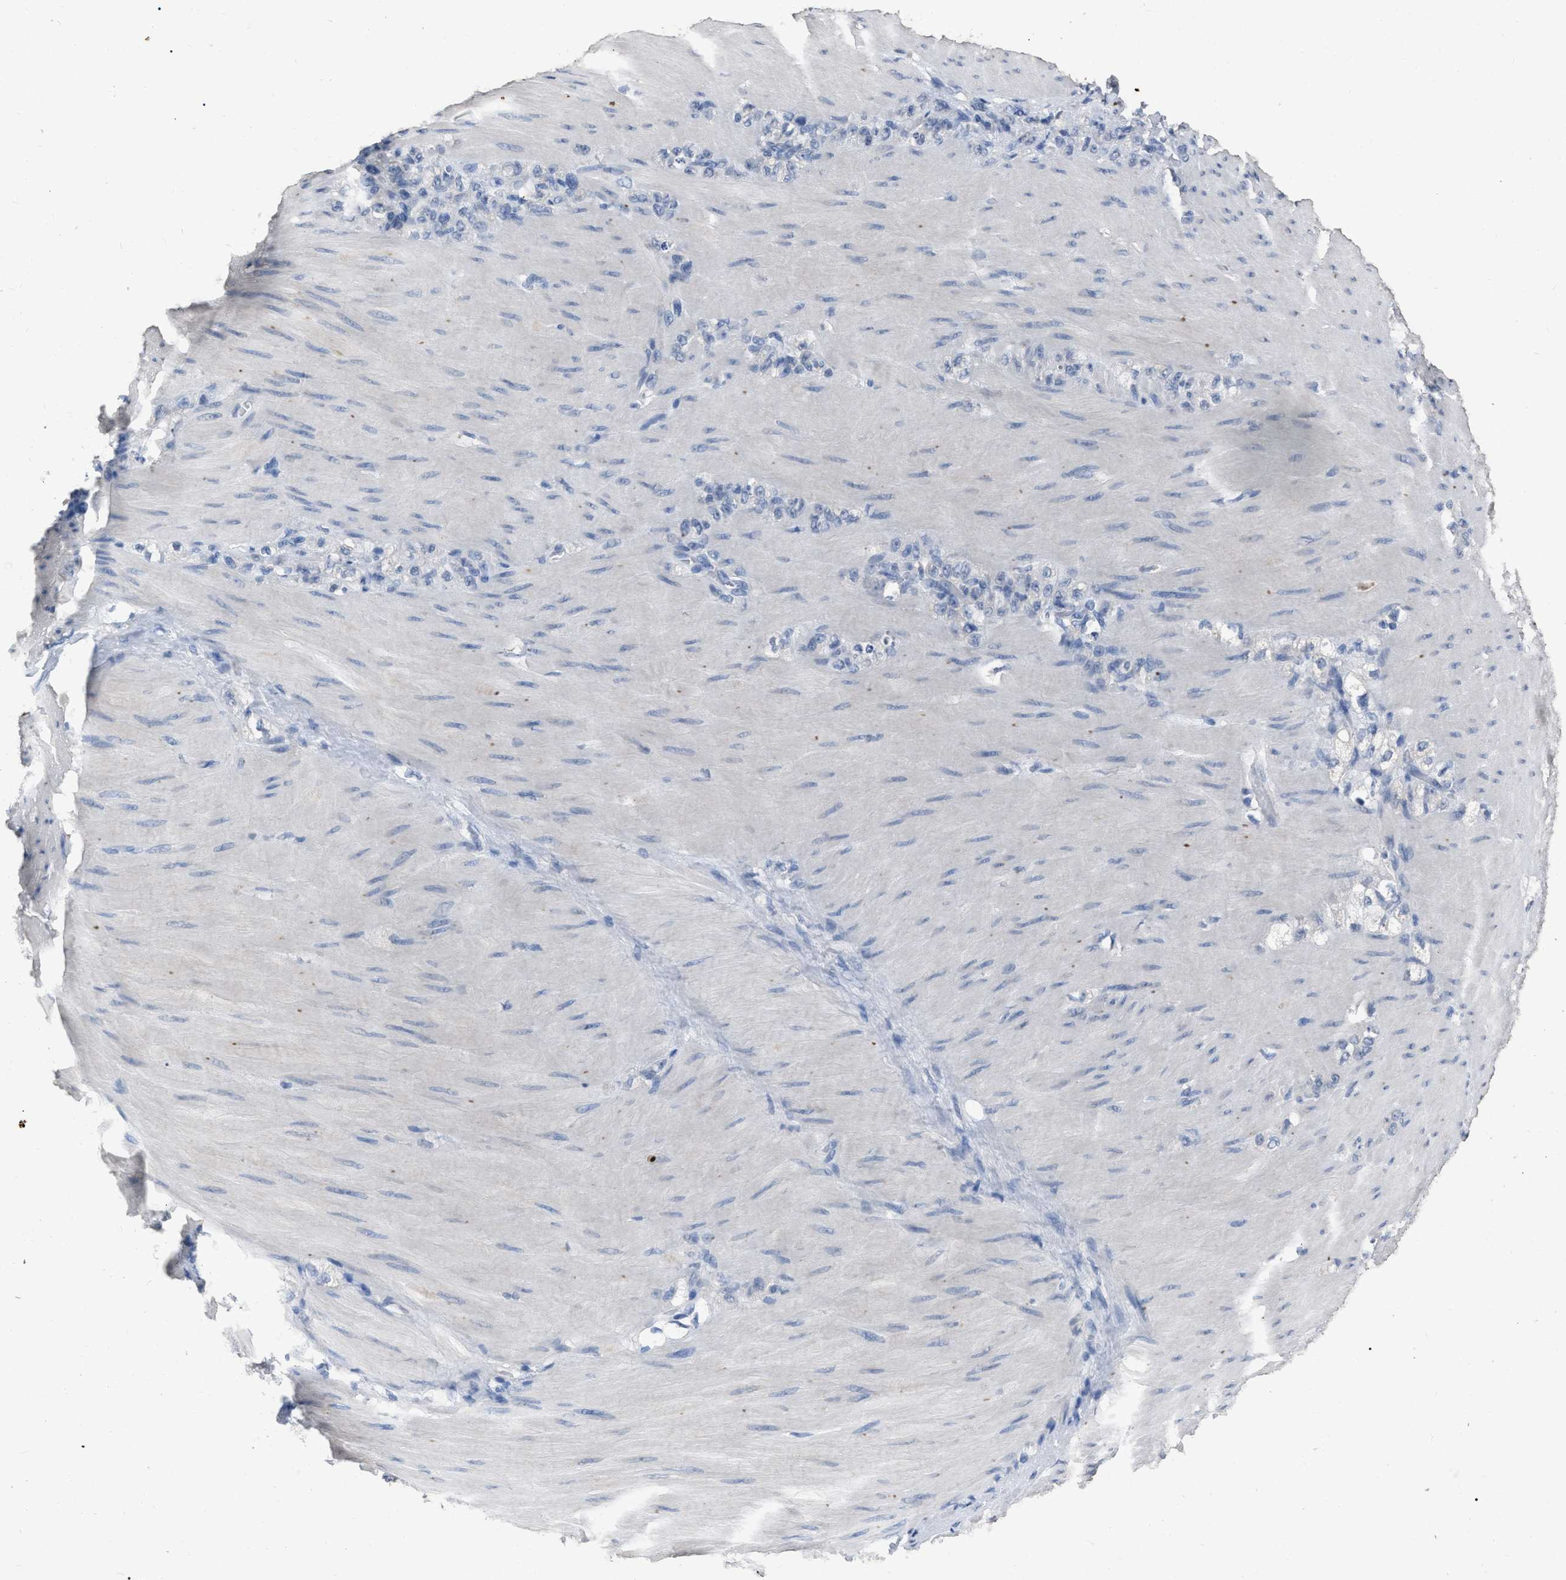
{"staining": {"intensity": "negative", "quantity": "none", "location": "none"}, "tissue": "stomach cancer", "cell_type": "Tumor cells", "image_type": "cancer", "snomed": [{"axis": "morphology", "description": "Normal tissue, NOS"}, {"axis": "morphology", "description": "Adenocarcinoma, NOS"}, {"axis": "topography", "description": "Stomach"}], "caption": "There is no significant positivity in tumor cells of stomach cancer.", "gene": "HABP2", "patient": {"sex": "male", "age": 82}}